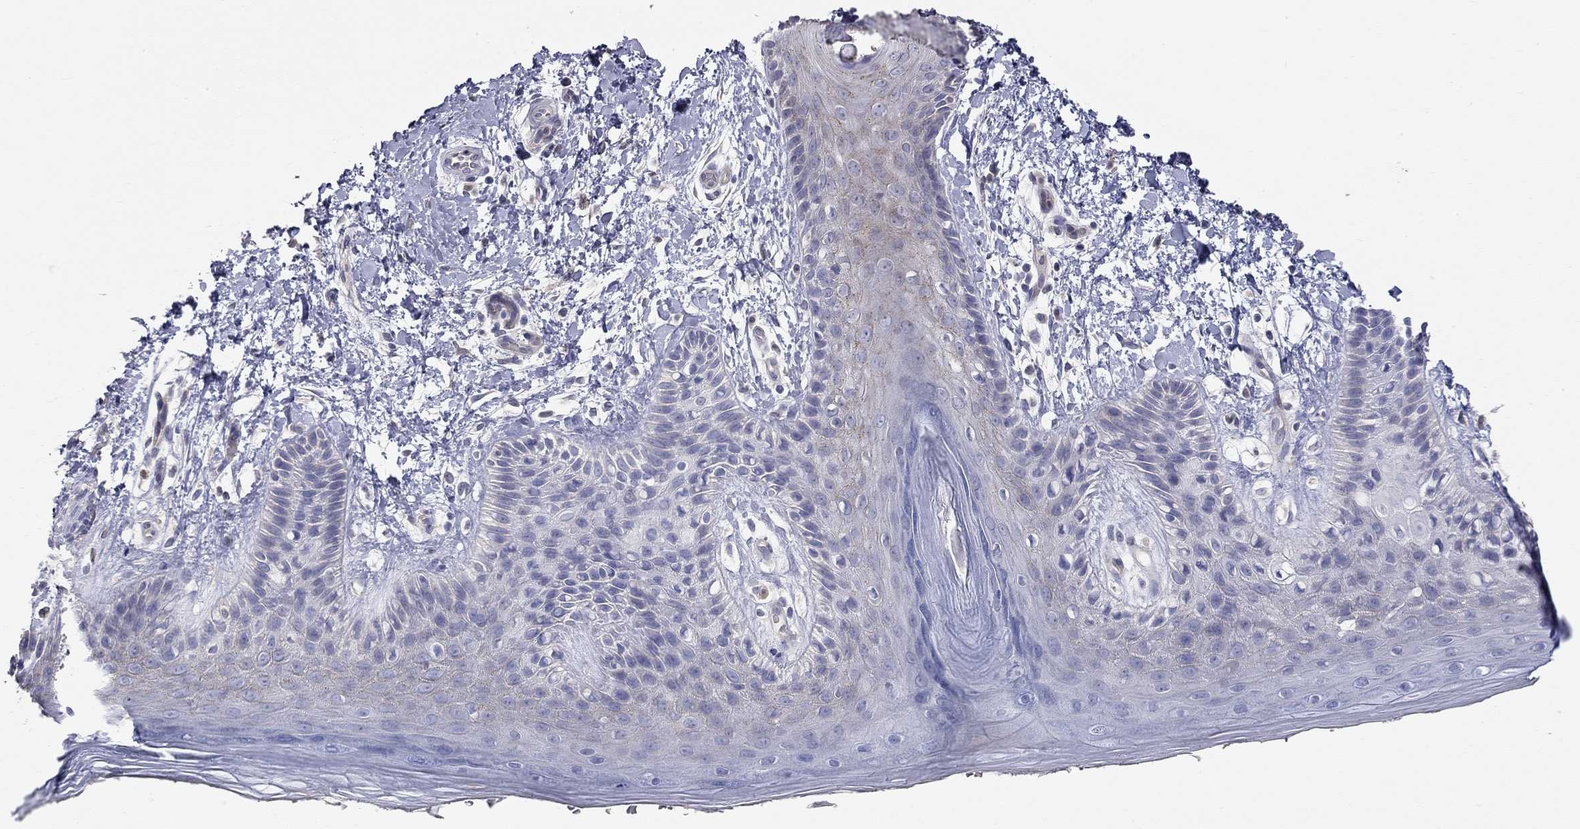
{"staining": {"intensity": "negative", "quantity": "none", "location": "none"}, "tissue": "skin", "cell_type": "Epidermal cells", "image_type": "normal", "snomed": [{"axis": "morphology", "description": "Normal tissue, NOS"}, {"axis": "topography", "description": "Anal"}], "caption": "Micrograph shows no significant protein positivity in epidermal cells of unremarkable skin.", "gene": "PAPSS2", "patient": {"sex": "male", "age": 36}}